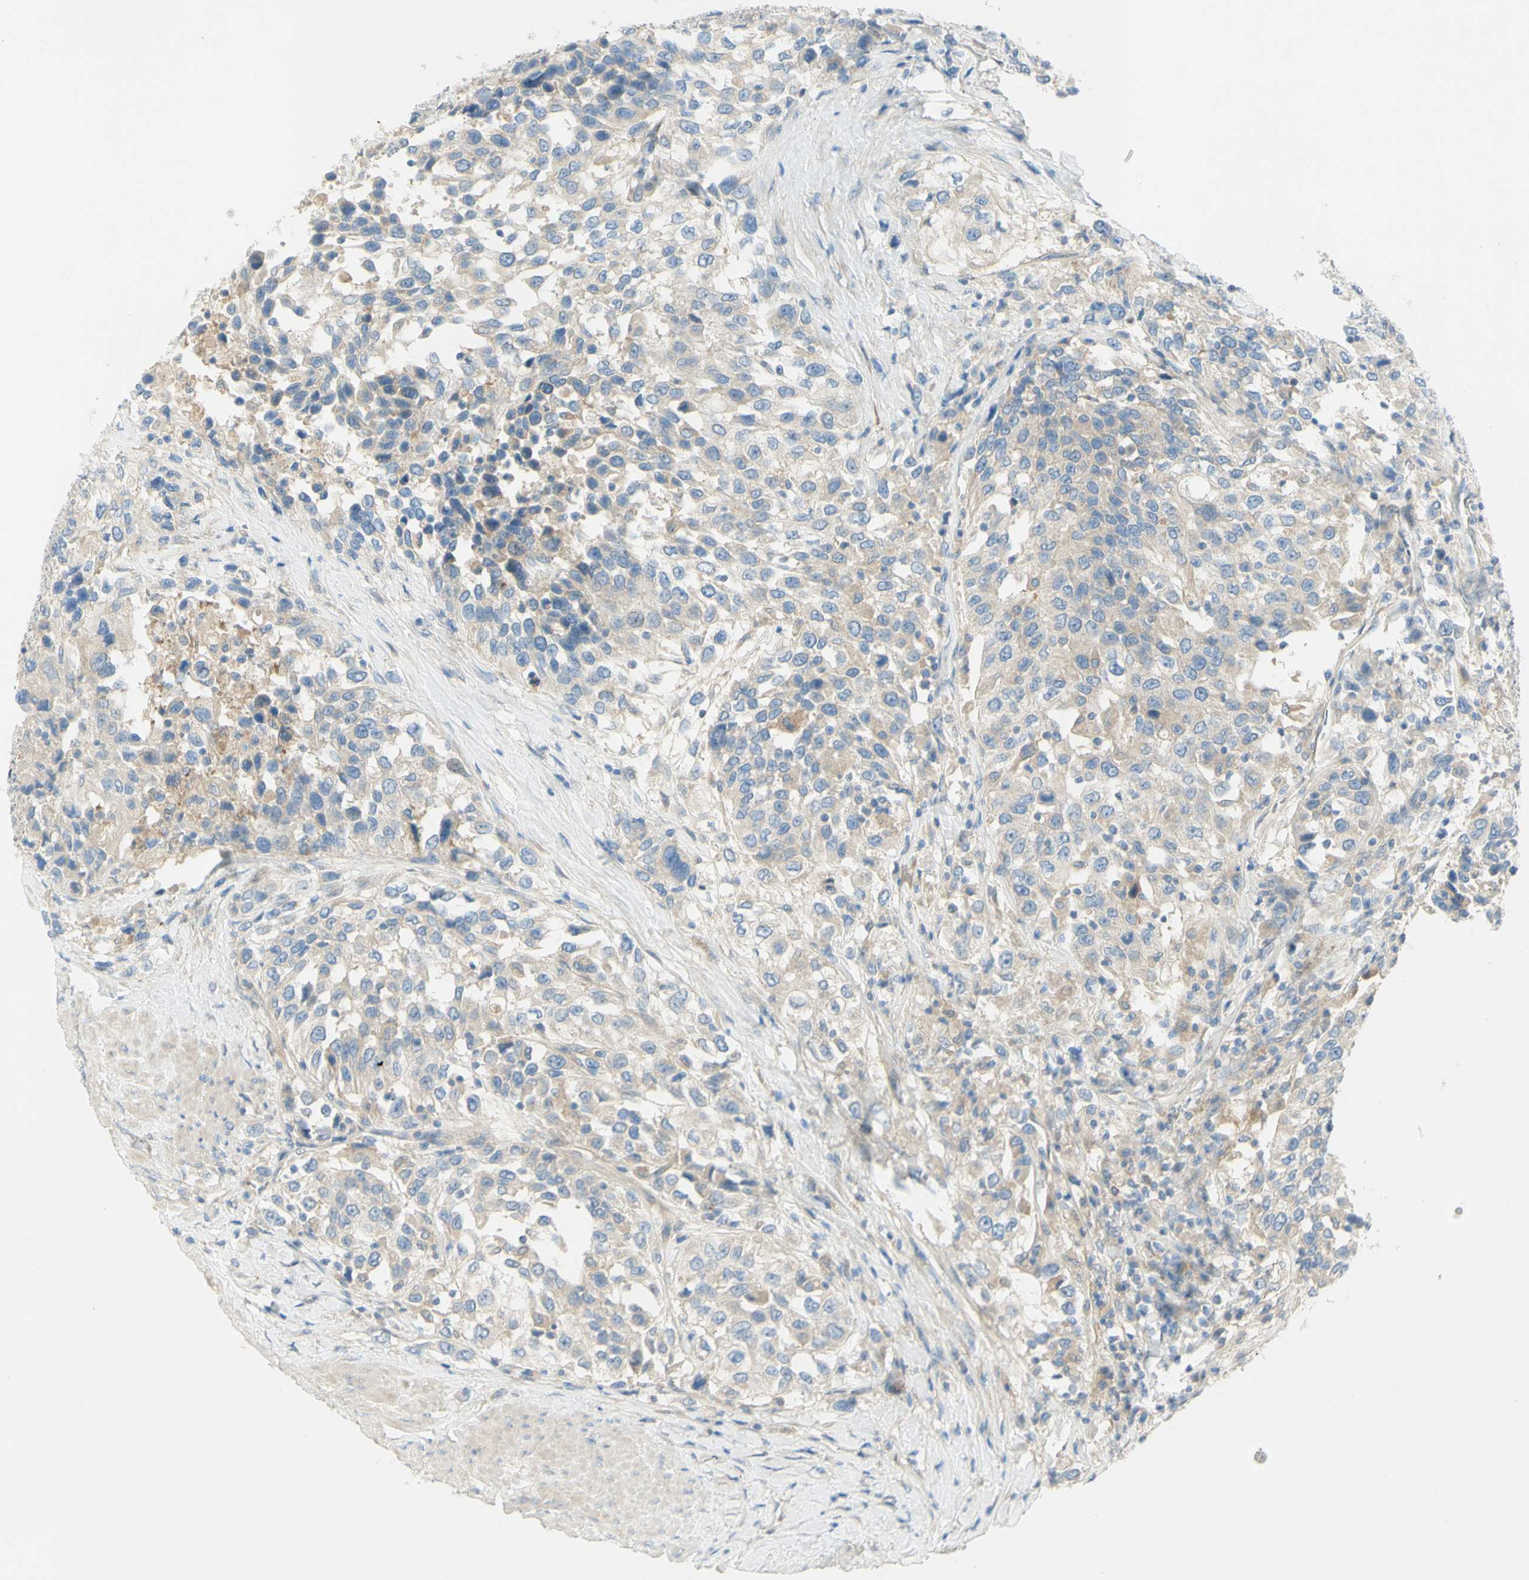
{"staining": {"intensity": "weak", "quantity": "25%-75%", "location": "cytoplasmic/membranous"}, "tissue": "urothelial cancer", "cell_type": "Tumor cells", "image_type": "cancer", "snomed": [{"axis": "morphology", "description": "Urothelial carcinoma, High grade"}, {"axis": "topography", "description": "Urinary bladder"}], "caption": "IHC histopathology image of high-grade urothelial carcinoma stained for a protein (brown), which demonstrates low levels of weak cytoplasmic/membranous expression in approximately 25%-75% of tumor cells.", "gene": "GCNT3", "patient": {"sex": "female", "age": 80}}